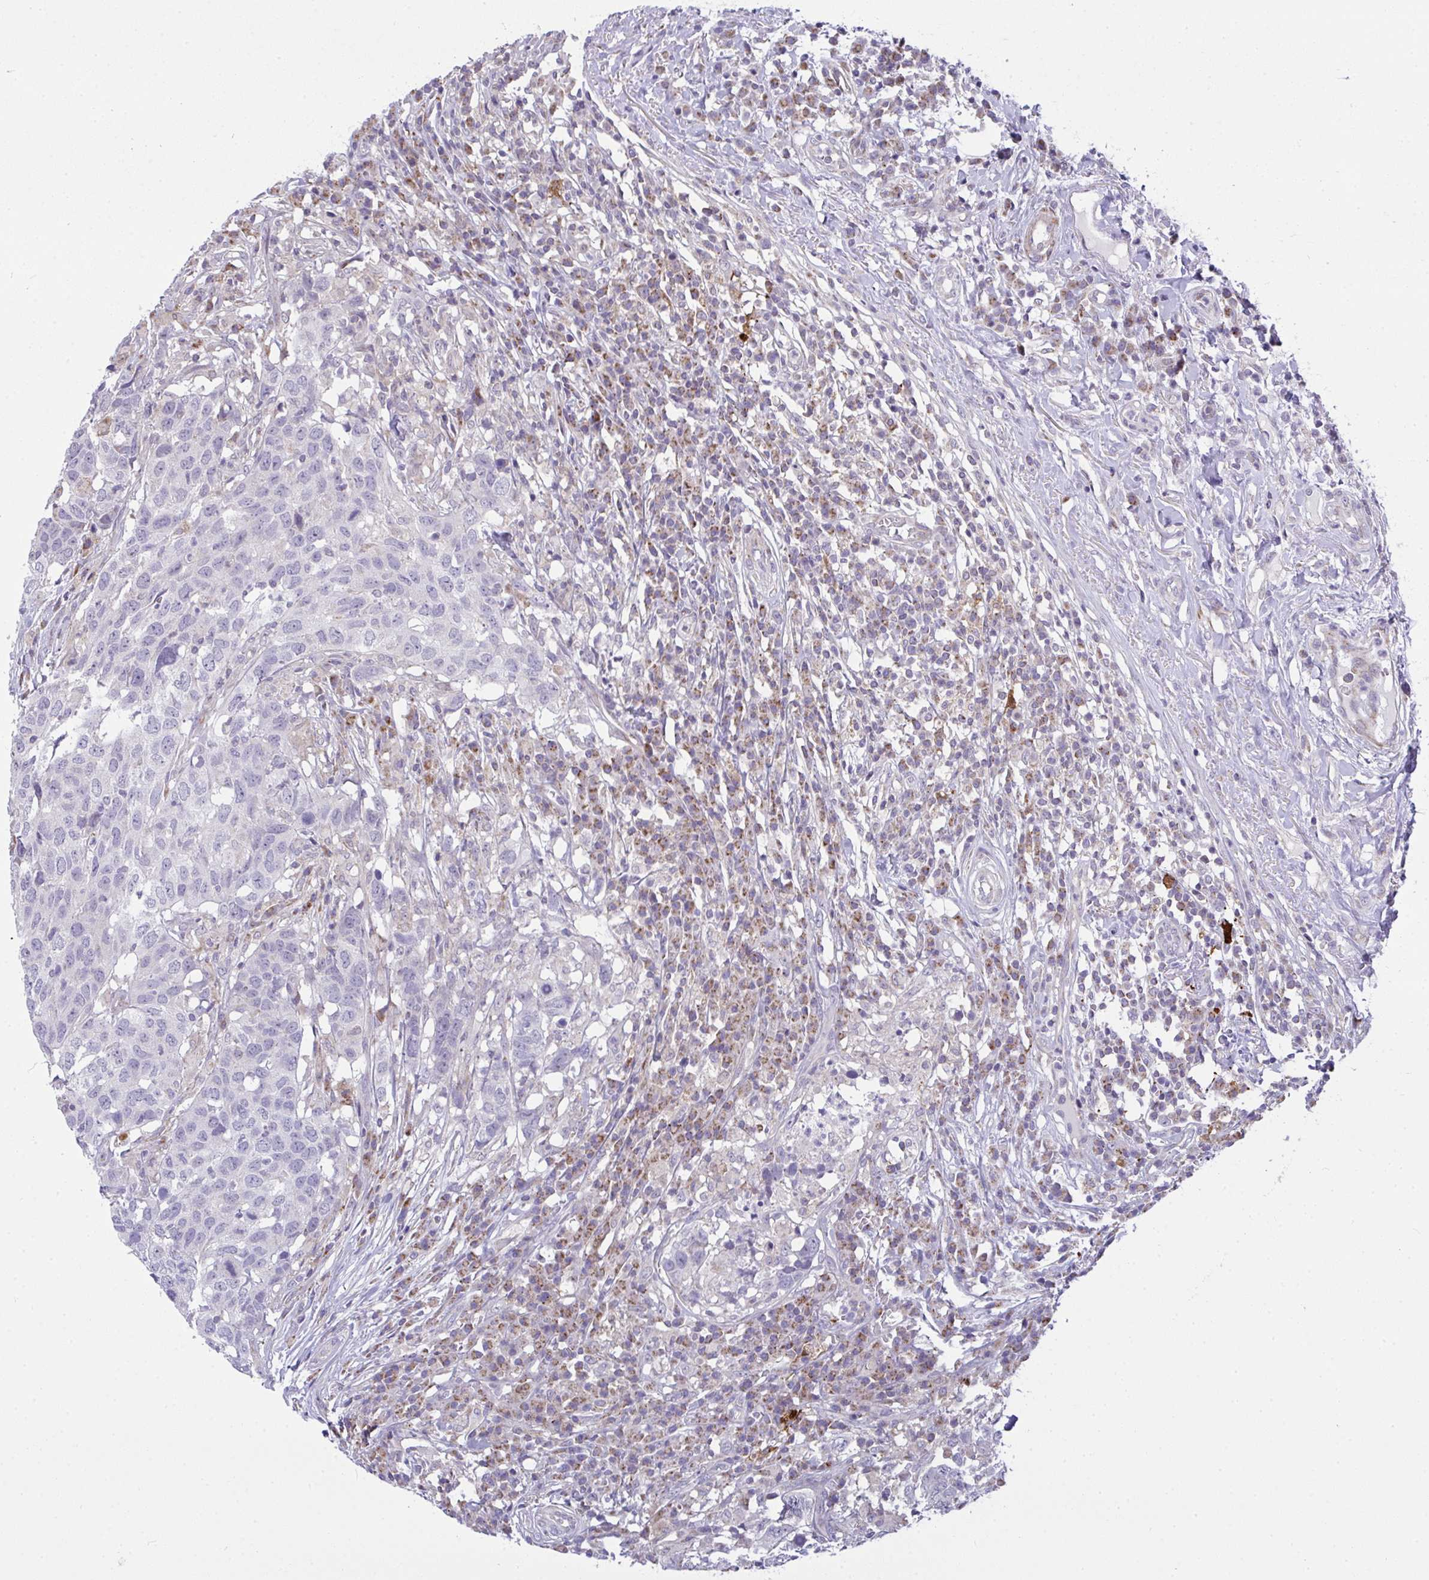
{"staining": {"intensity": "negative", "quantity": "none", "location": "none"}, "tissue": "head and neck cancer", "cell_type": "Tumor cells", "image_type": "cancer", "snomed": [{"axis": "morphology", "description": "Normal tissue, NOS"}, {"axis": "morphology", "description": "Squamous cell carcinoma, NOS"}, {"axis": "topography", "description": "Skeletal muscle"}, {"axis": "topography", "description": "Vascular tissue"}, {"axis": "topography", "description": "Peripheral nerve tissue"}, {"axis": "topography", "description": "Head-Neck"}], "caption": "An image of head and neck squamous cell carcinoma stained for a protein shows no brown staining in tumor cells.", "gene": "SRRM4", "patient": {"sex": "male", "age": 66}}